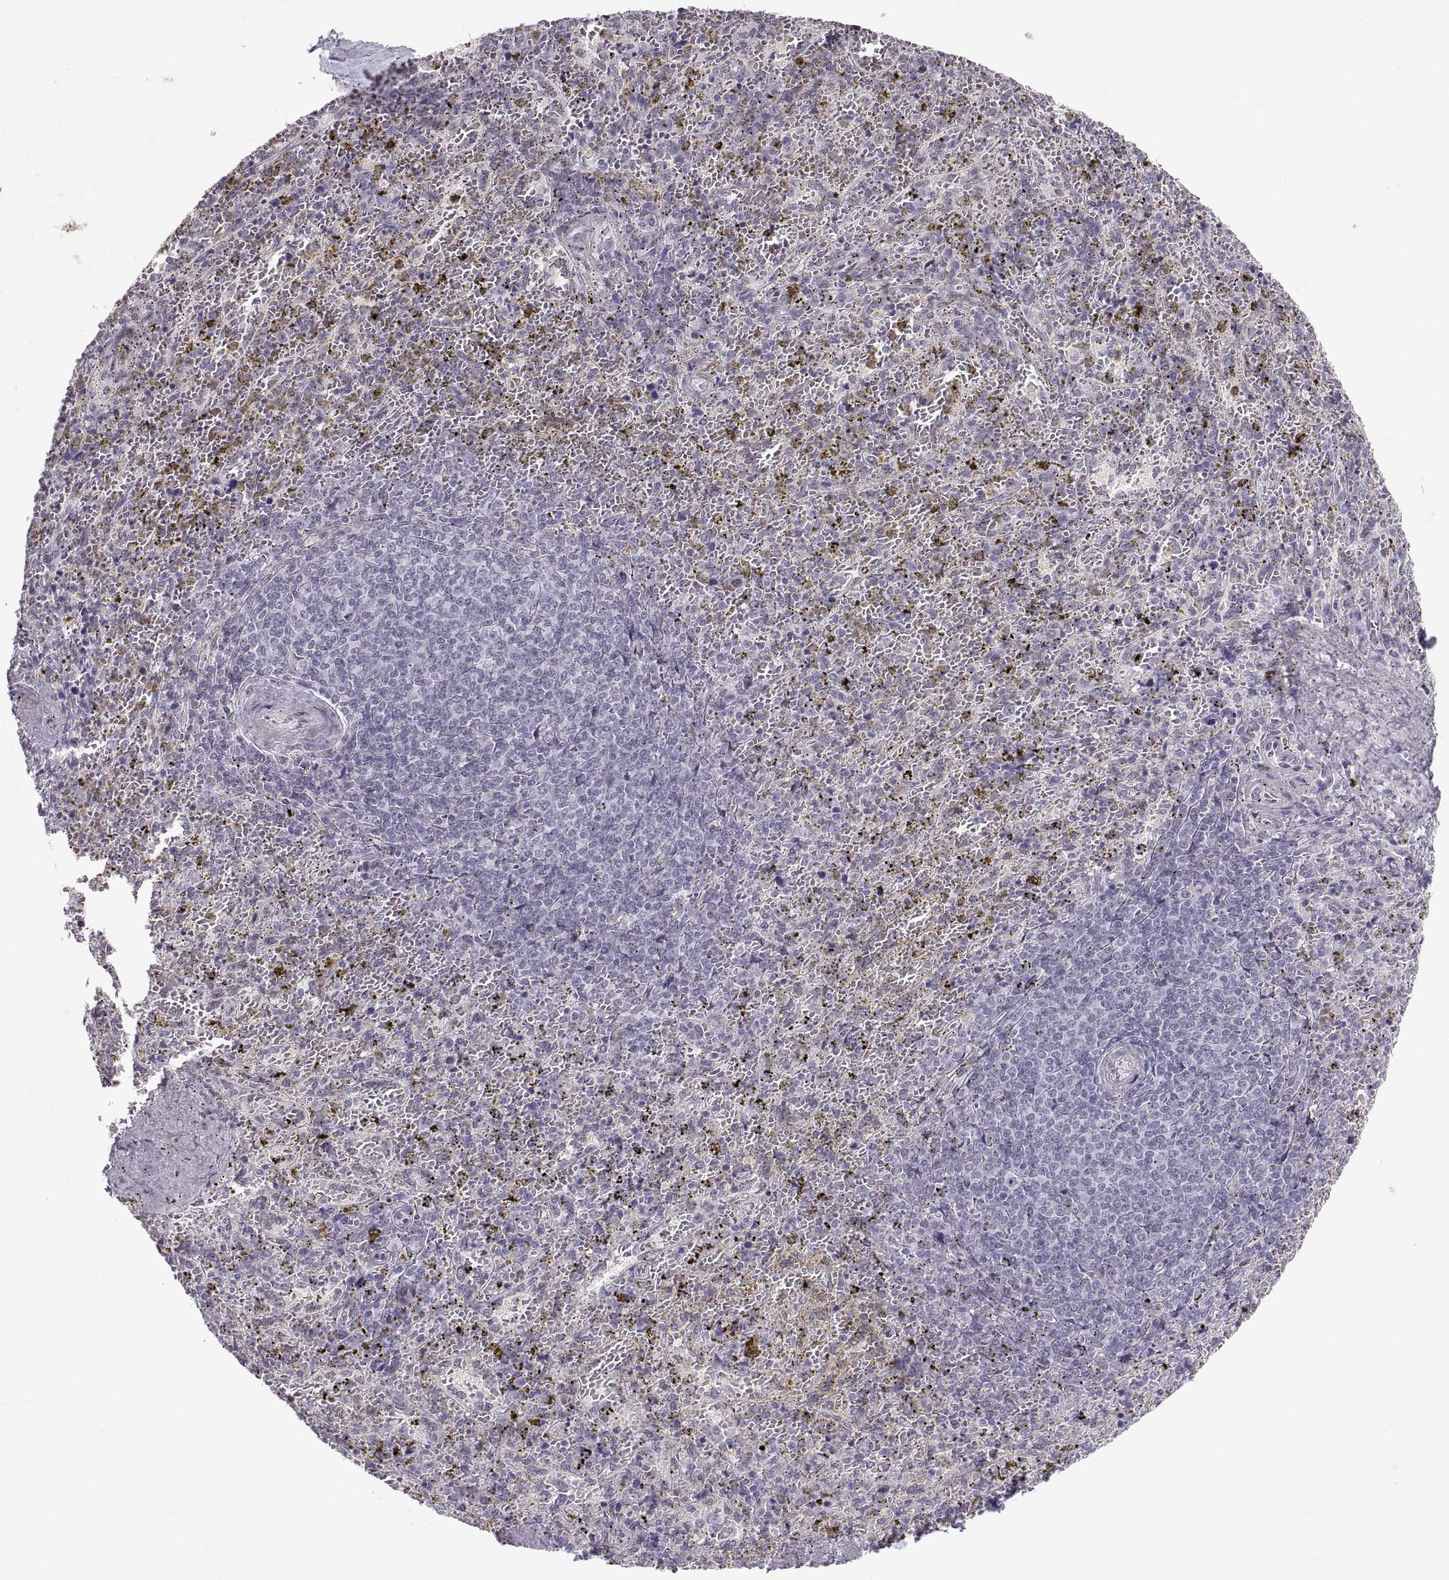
{"staining": {"intensity": "negative", "quantity": "none", "location": "none"}, "tissue": "spleen", "cell_type": "Cells in red pulp", "image_type": "normal", "snomed": [{"axis": "morphology", "description": "Normal tissue, NOS"}, {"axis": "topography", "description": "Spleen"}], "caption": "DAB immunohistochemical staining of benign human spleen reveals no significant expression in cells in red pulp.", "gene": "NANOS3", "patient": {"sex": "female", "age": 50}}